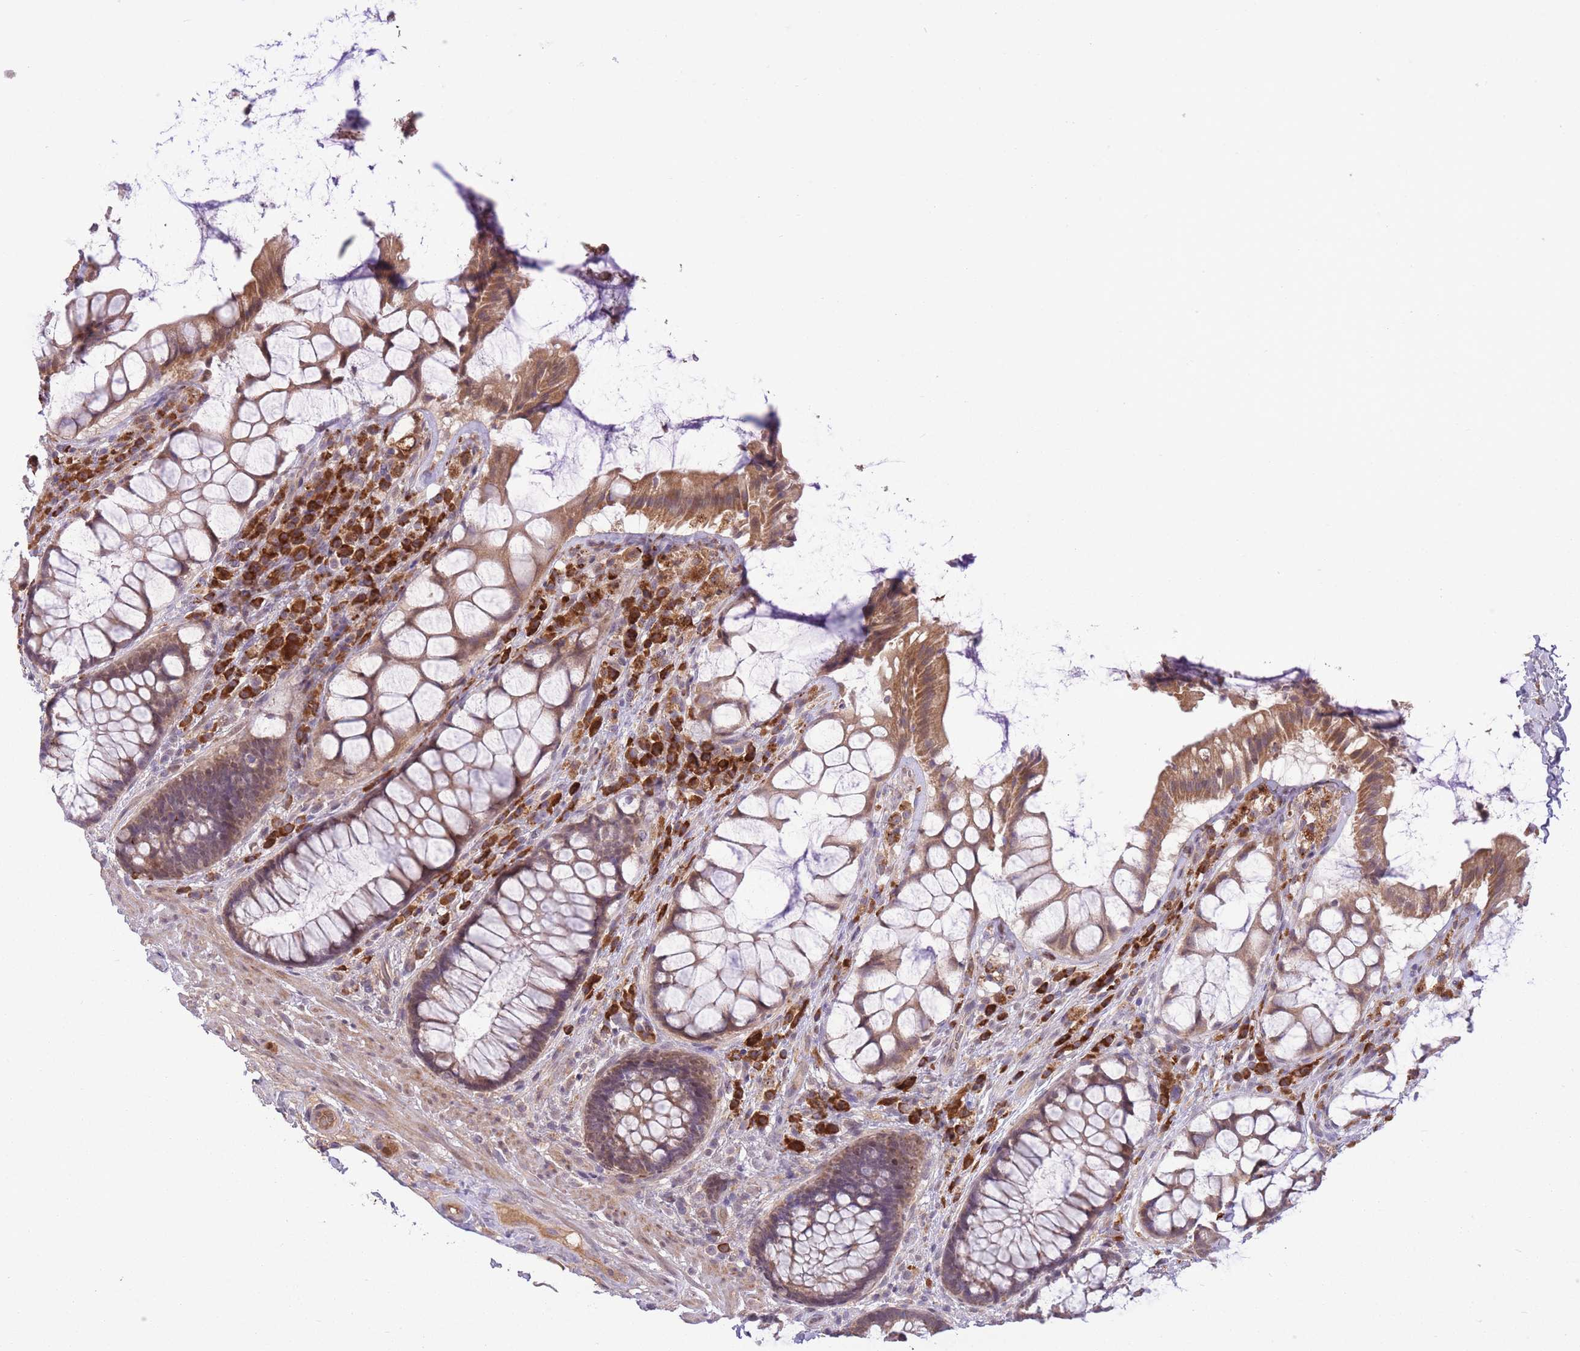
{"staining": {"intensity": "moderate", "quantity": ">75%", "location": "cytoplasmic/membranous"}, "tissue": "rectum", "cell_type": "Glandular cells", "image_type": "normal", "snomed": [{"axis": "morphology", "description": "Normal tissue, NOS"}, {"axis": "topography", "description": "Rectum"}], "caption": "Glandular cells display medium levels of moderate cytoplasmic/membranous expression in approximately >75% of cells in normal human rectum.", "gene": "POLR3F", "patient": {"sex": "female", "age": 58}}